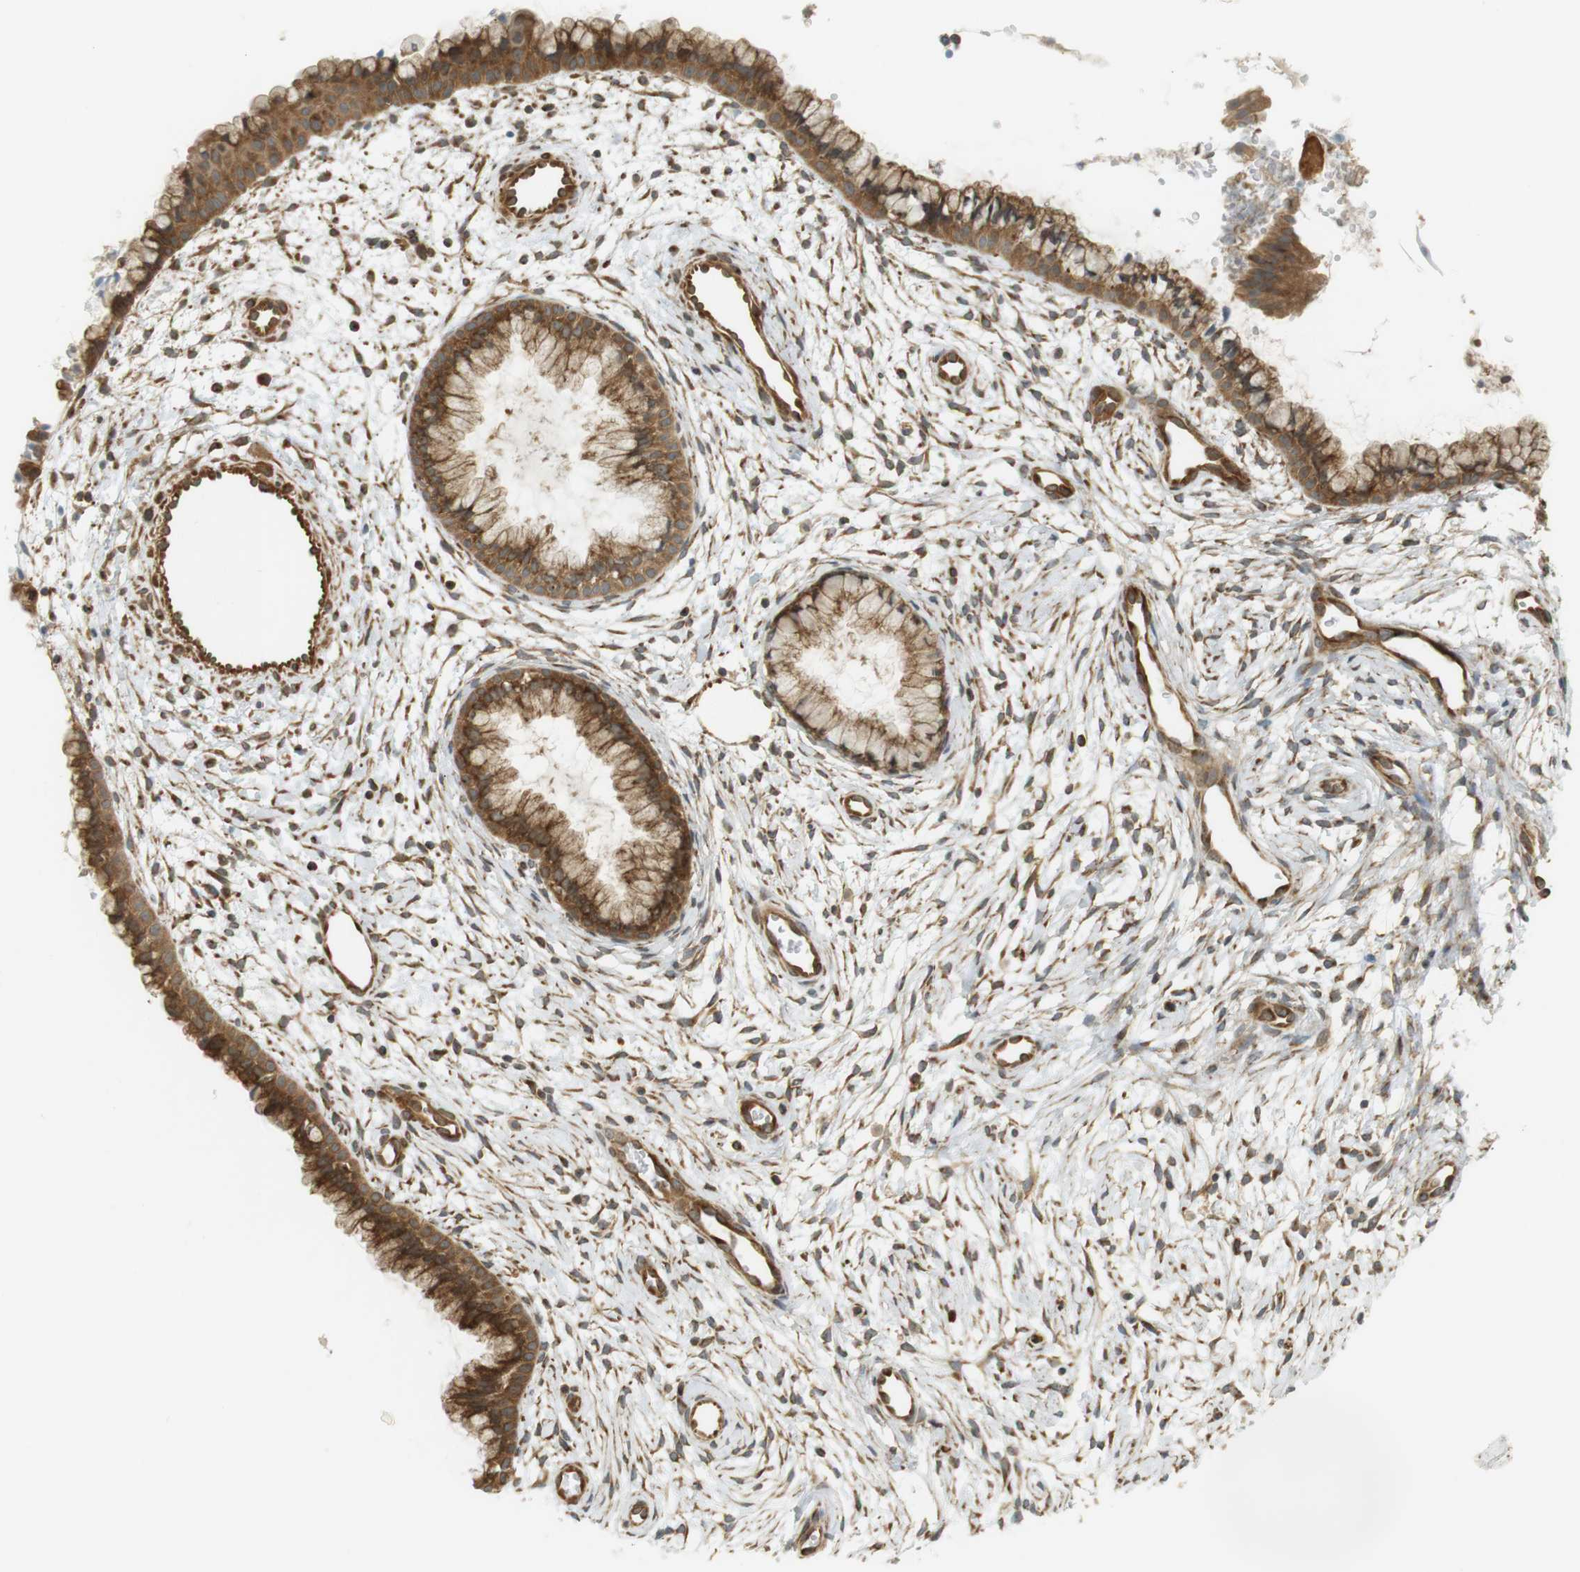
{"staining": {"intensity": "moderate", "quantity": ">75%", "location": "cytoplasmic/membranous"}, "tissue": "cervix", "cell_type": "Glandular cells", "image_type": "normal", "snomed": [{"axis": "morphology", "description": "Normal tissue, NOS"}, {"axis": "topography", "description": "Cervix"}], "caption": "Cervix stained with a brown dye exhibits moderate cytoplasmic/membranous positive expression in approximately >75% of glandular cells.", "gene": "PA2G4", "patient": {"sex": "female", "age": 39}}